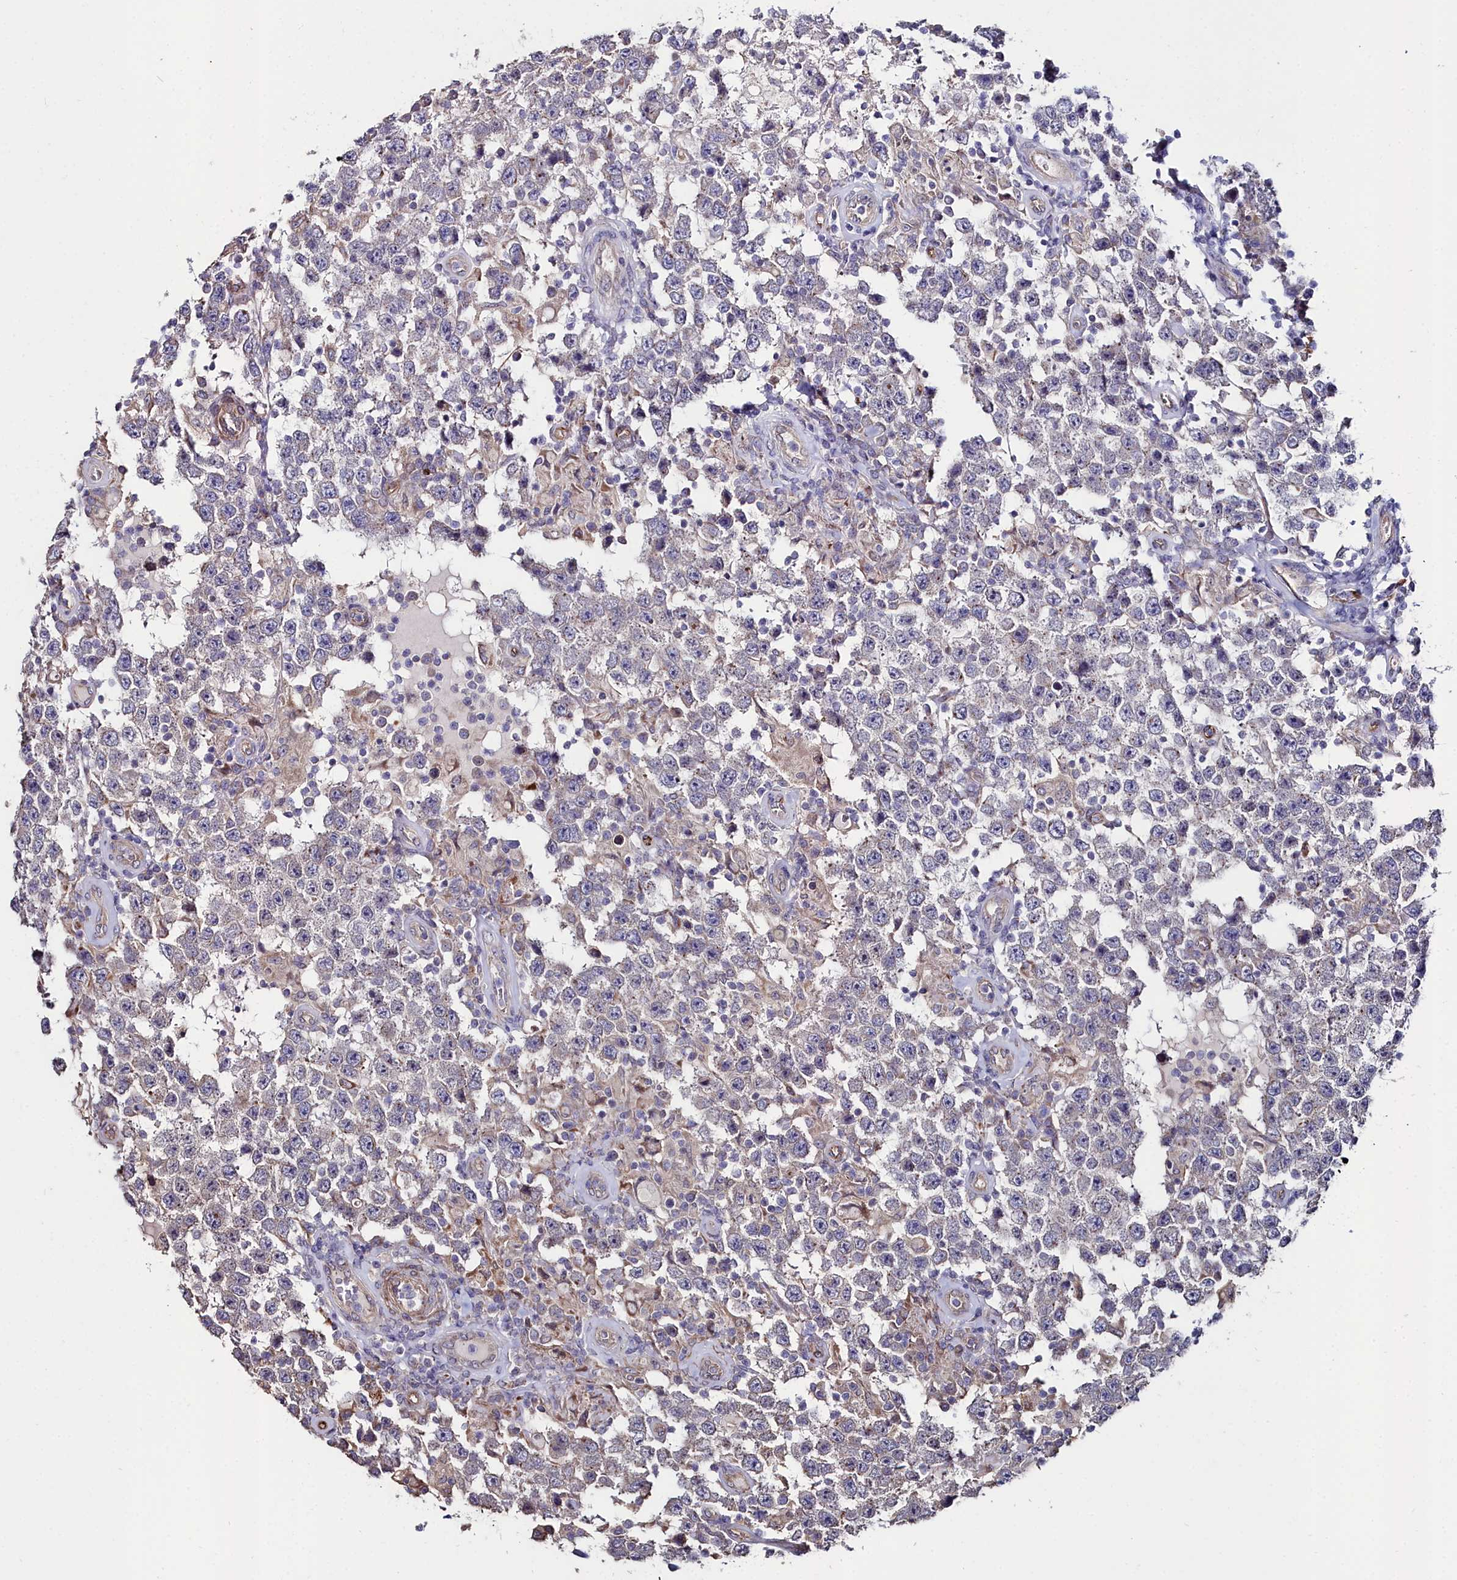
{"staining": {"intensity": "negative", "quantity": "none", "location": "none"}, "tissue": "testis cancer", "cell_type": "Tumor cells", "image_type": "cancer", "snomed": [{"axis": "morphology", "description": "Normal tissue, NOS"}, {"axis": "morphology", "description": "Urothelial carcinoma, High grade"}, {"axis": "morphology", "description": "Seminoma, NOS"}, {"axis": "morphology", "description": "Carcinoma, Embryonal, NOS"}, {"axis": "topography", "description": "Urinary bladder"}, {"axis": "topography", "description": "Testis"}], "caption": "Urothelial carcinoma (high-grade) (testis) was stained to show a protein in brown. There is no significant staining in tumor cells.", "gene": "C4orf19", "patient": {"sex": "male", "age": 41}}